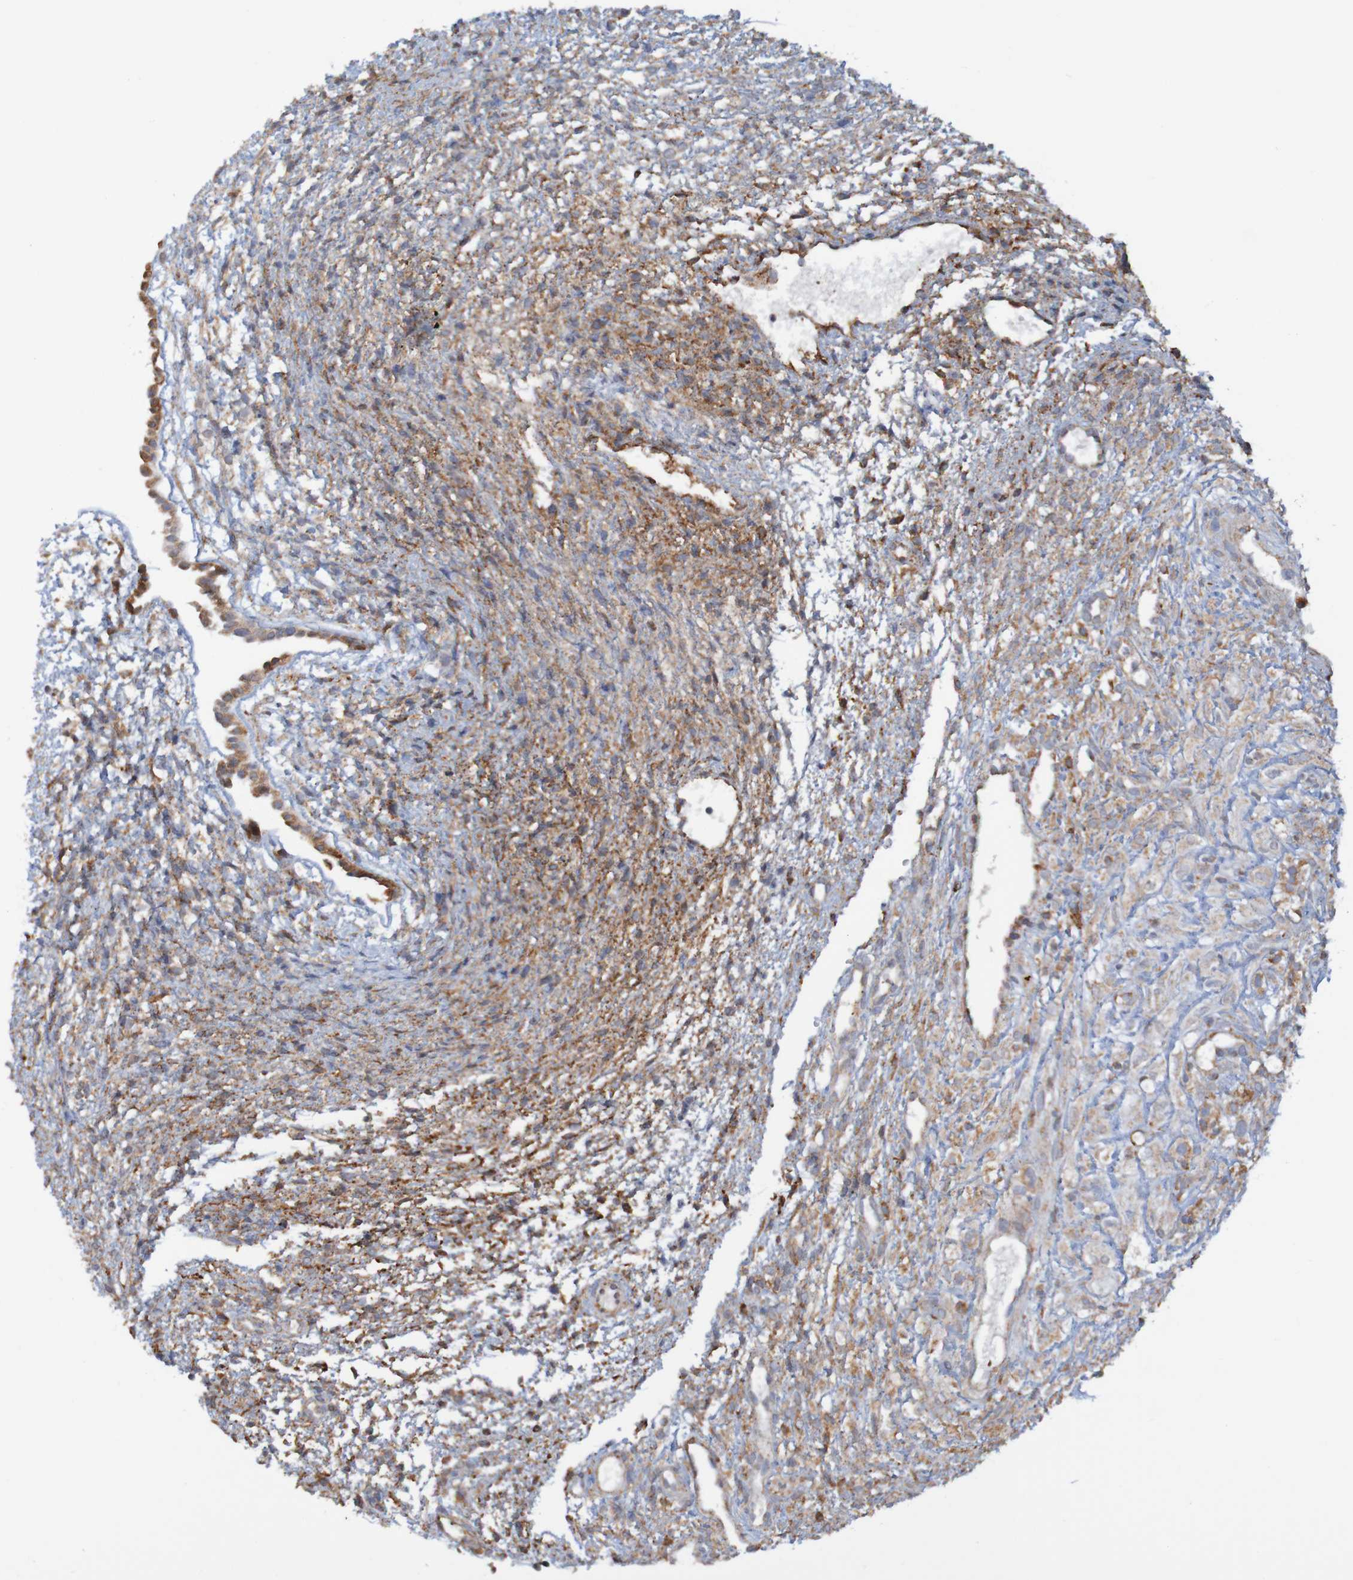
{"staining": {"intensity": "moderate", "quantity": "25%-75%", "location": "cytoplasmic/membranous"}, "tissue": "ovary", "cell_type": "Ovarian stroma cells", "image_type": "normal", "snomed": [{"axis": "morphology", "description": "Normal tissue, NOS"}, {"axis": "morphology", "description": "Cyst, NOS"}, {"axis": "topography", "description": "Ovary"}], "caption": "This micrograph shows immunohistochemistry staining of unremarkable human ovary, with medium moderate cytoplasmic/membranous expression in approximately 25%-75% of ovarian stroma cells.", "gene": "PDIA3", "patient": {"sex": "female", "age": 18}}